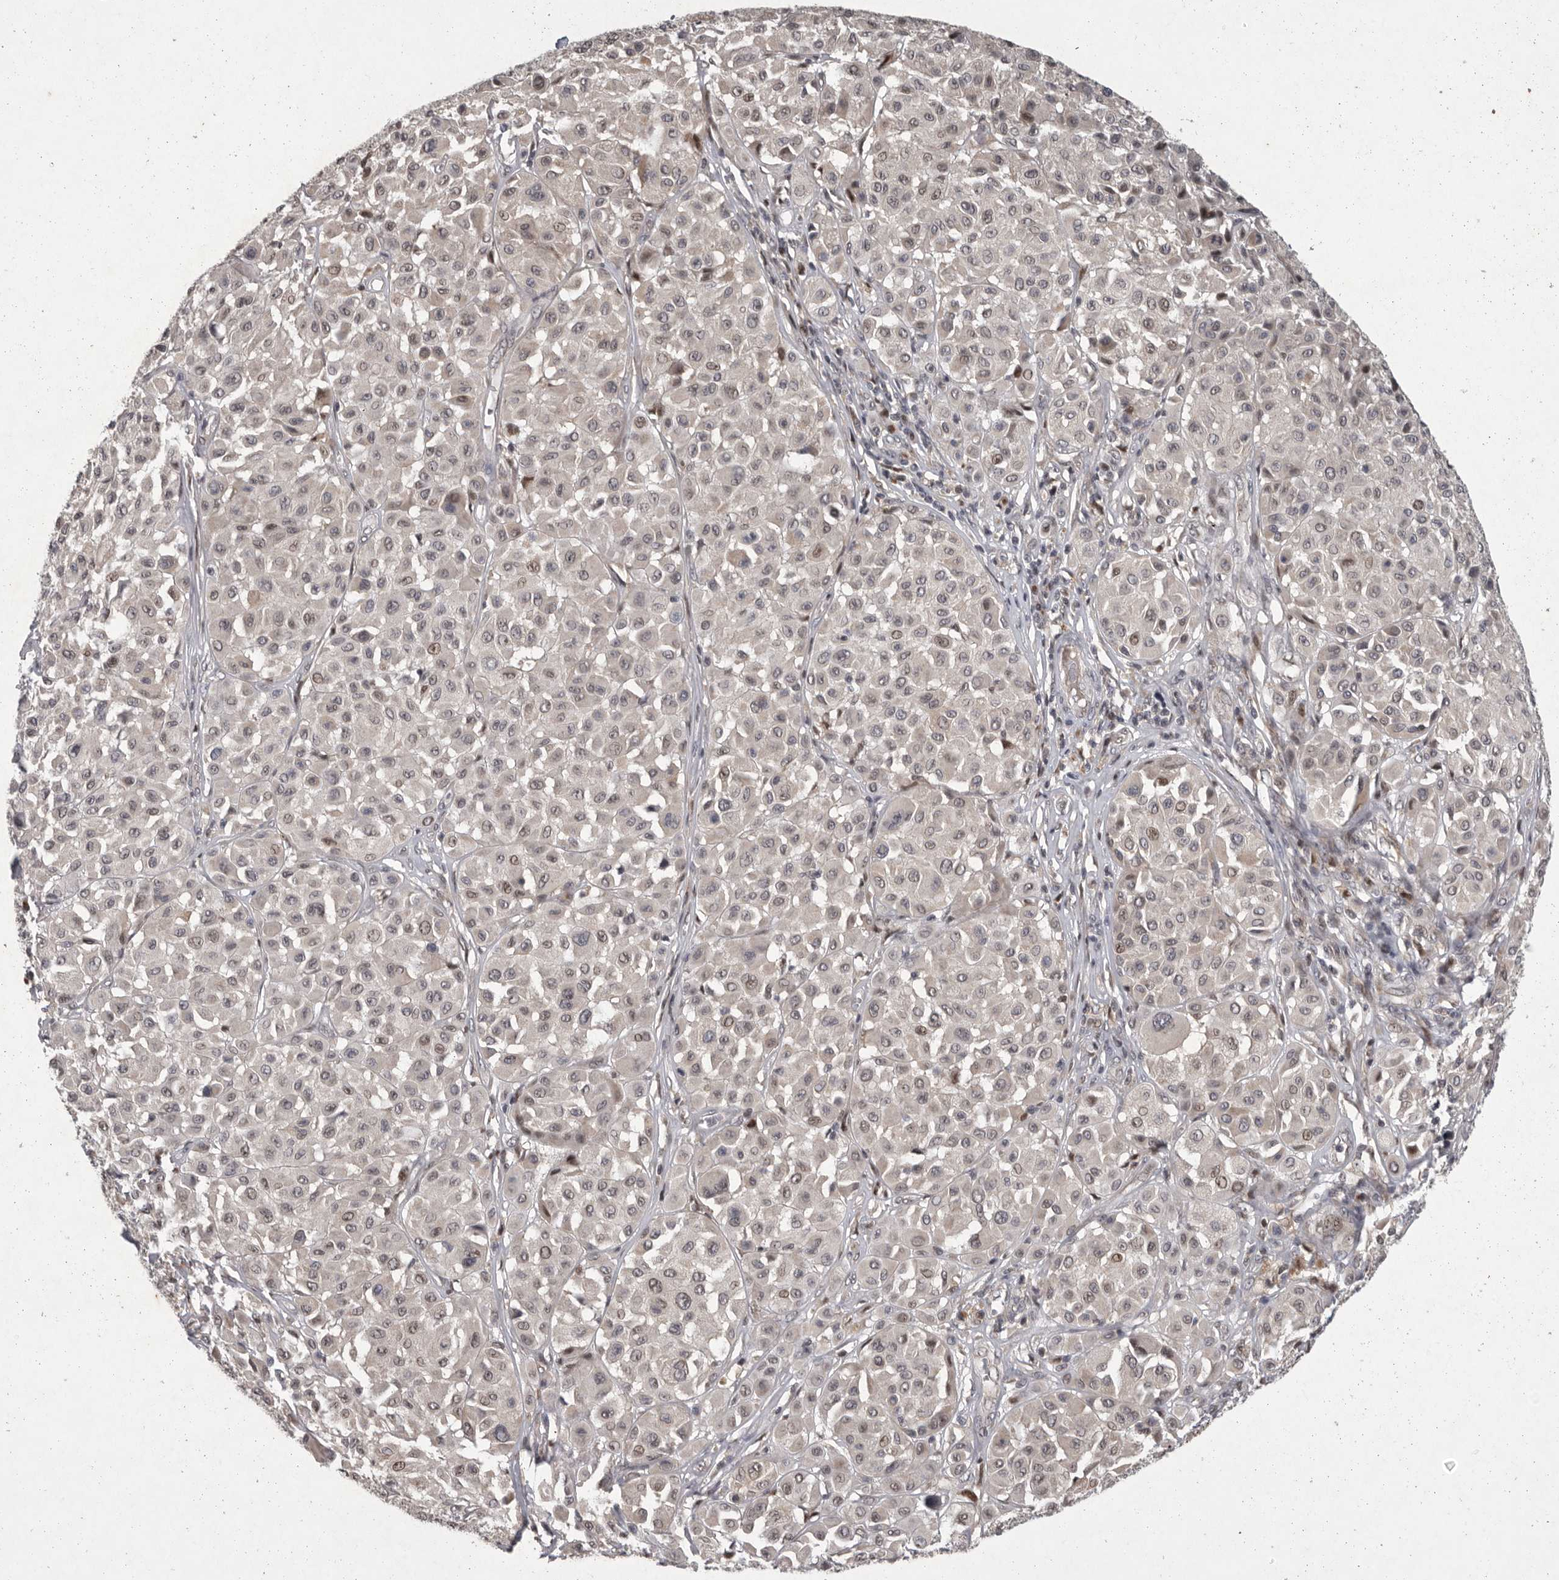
{"staining": {"intensity": "weak", "quantity": "<25%", "location": "nuclear"}, "tissue": "melanoma", "cell_type": "Tumor cells", "image_type": "cancer", "snomed": [{"axis": "morphology", "description": "Malignant melanoma, Metastatic site"}, {"axis": "topography", "description": "Soft tissue"}], "caption": "Immunohistochemistry image of neoplastic tissue: malignant melanoma (metastatic site) stained with DAB demonstrates no significant protein expression in tumor cells.", "gene": "MAN2A1", "patient": {"sex": "male", "age": 41}}